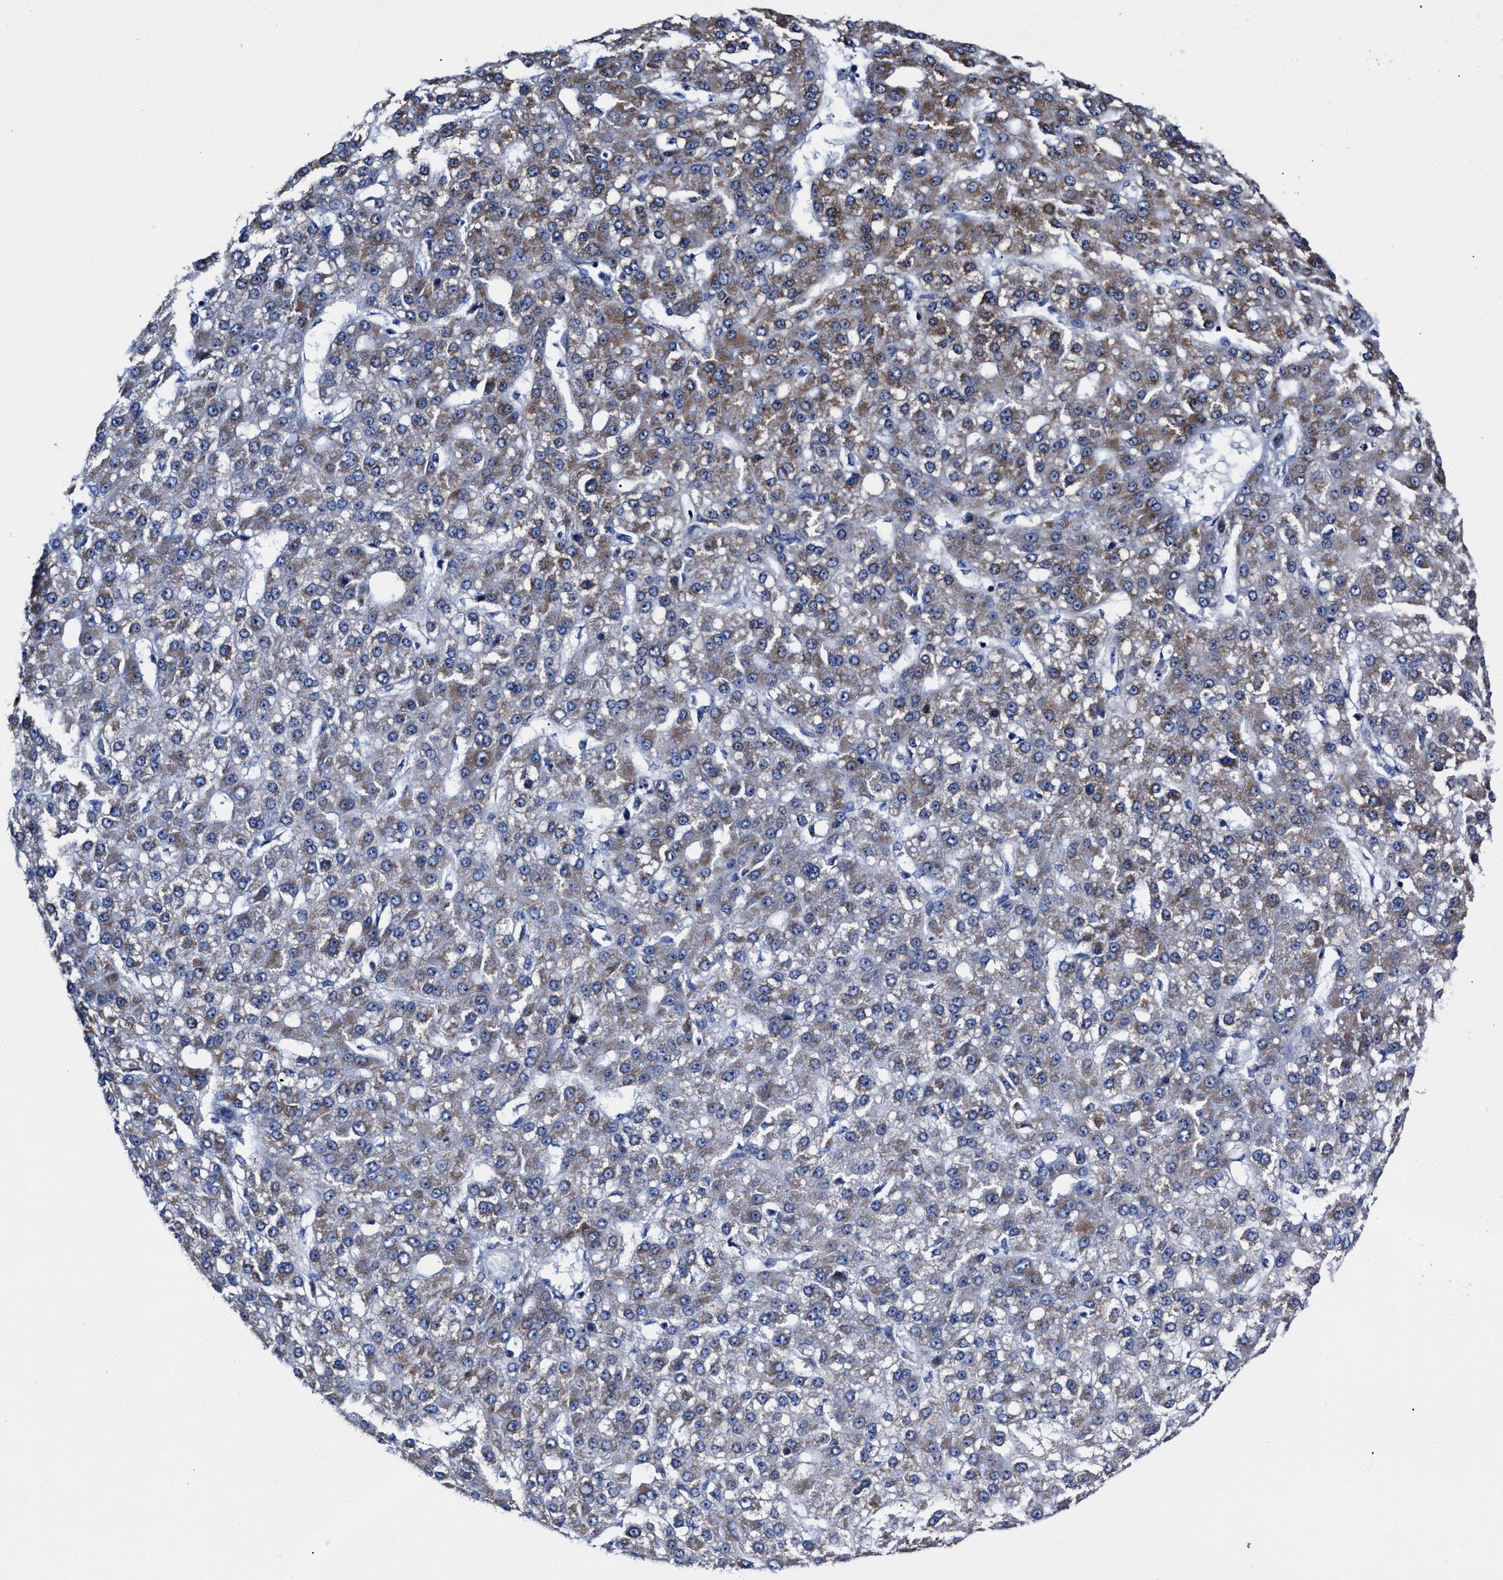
{"staining": {"intensity": "moderate", "quantity": "25%-75%", "location": "cytoplasmic/membranous"}, "tissue": "liver cancer", "cell_type": "Tumor cells", "image_type": "cancer", "snomed": [{"axis": "morphology", "description": "Carcinoma, Hepatocellular, NOS"}, {"axis": "topography", "description": "Liver"}], "caption": "Tumor cells reveal medium levels of moderate cytoplasmic/membranous staining in approximately 25%-75% of cells in human liver cancer.", "gene": "HINT2", "patient": {"sex": "male", "age": 67}}